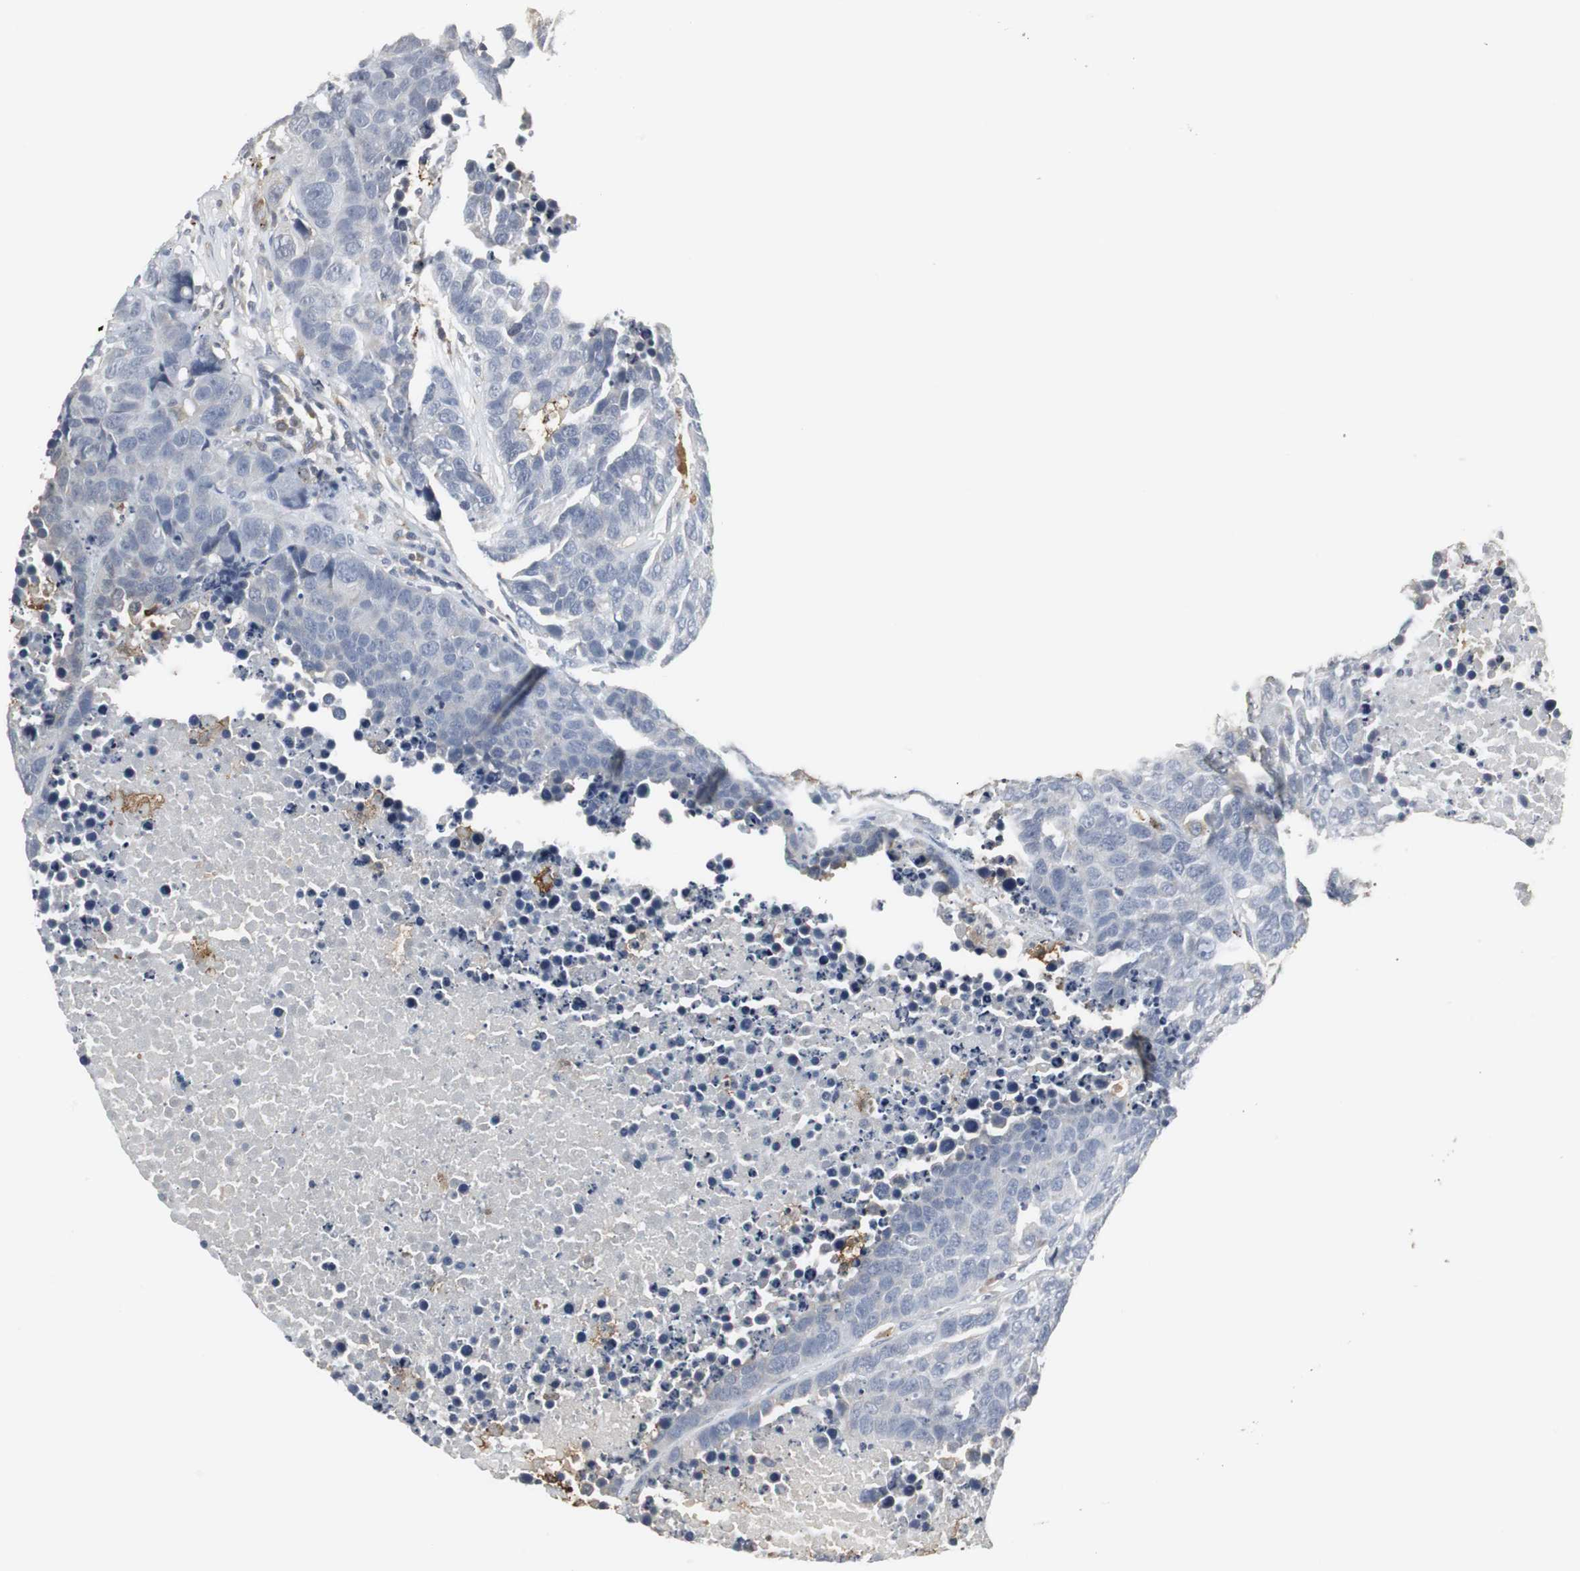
{"staining": {"intensity": "negative", "quantity": "none", "location": "none"}, "tissue": "carcinoid", "cell_type": "Tumor cells", "image_type": "cancer", "snomed": [{"axis": "morphology", "description": "Carcinoid, malignant, NOS"}, {"axis": "topography", "description": "Lung"}], "caption": "This histopathology image is of carcinoid stained with immunohistochemistry (IHC) to label a protein in brown with the nuclei are counter-stained blue. There is no staining in tumor cells.", "gene": "PI15", "patient": {"sex": "male", "age": 60}}